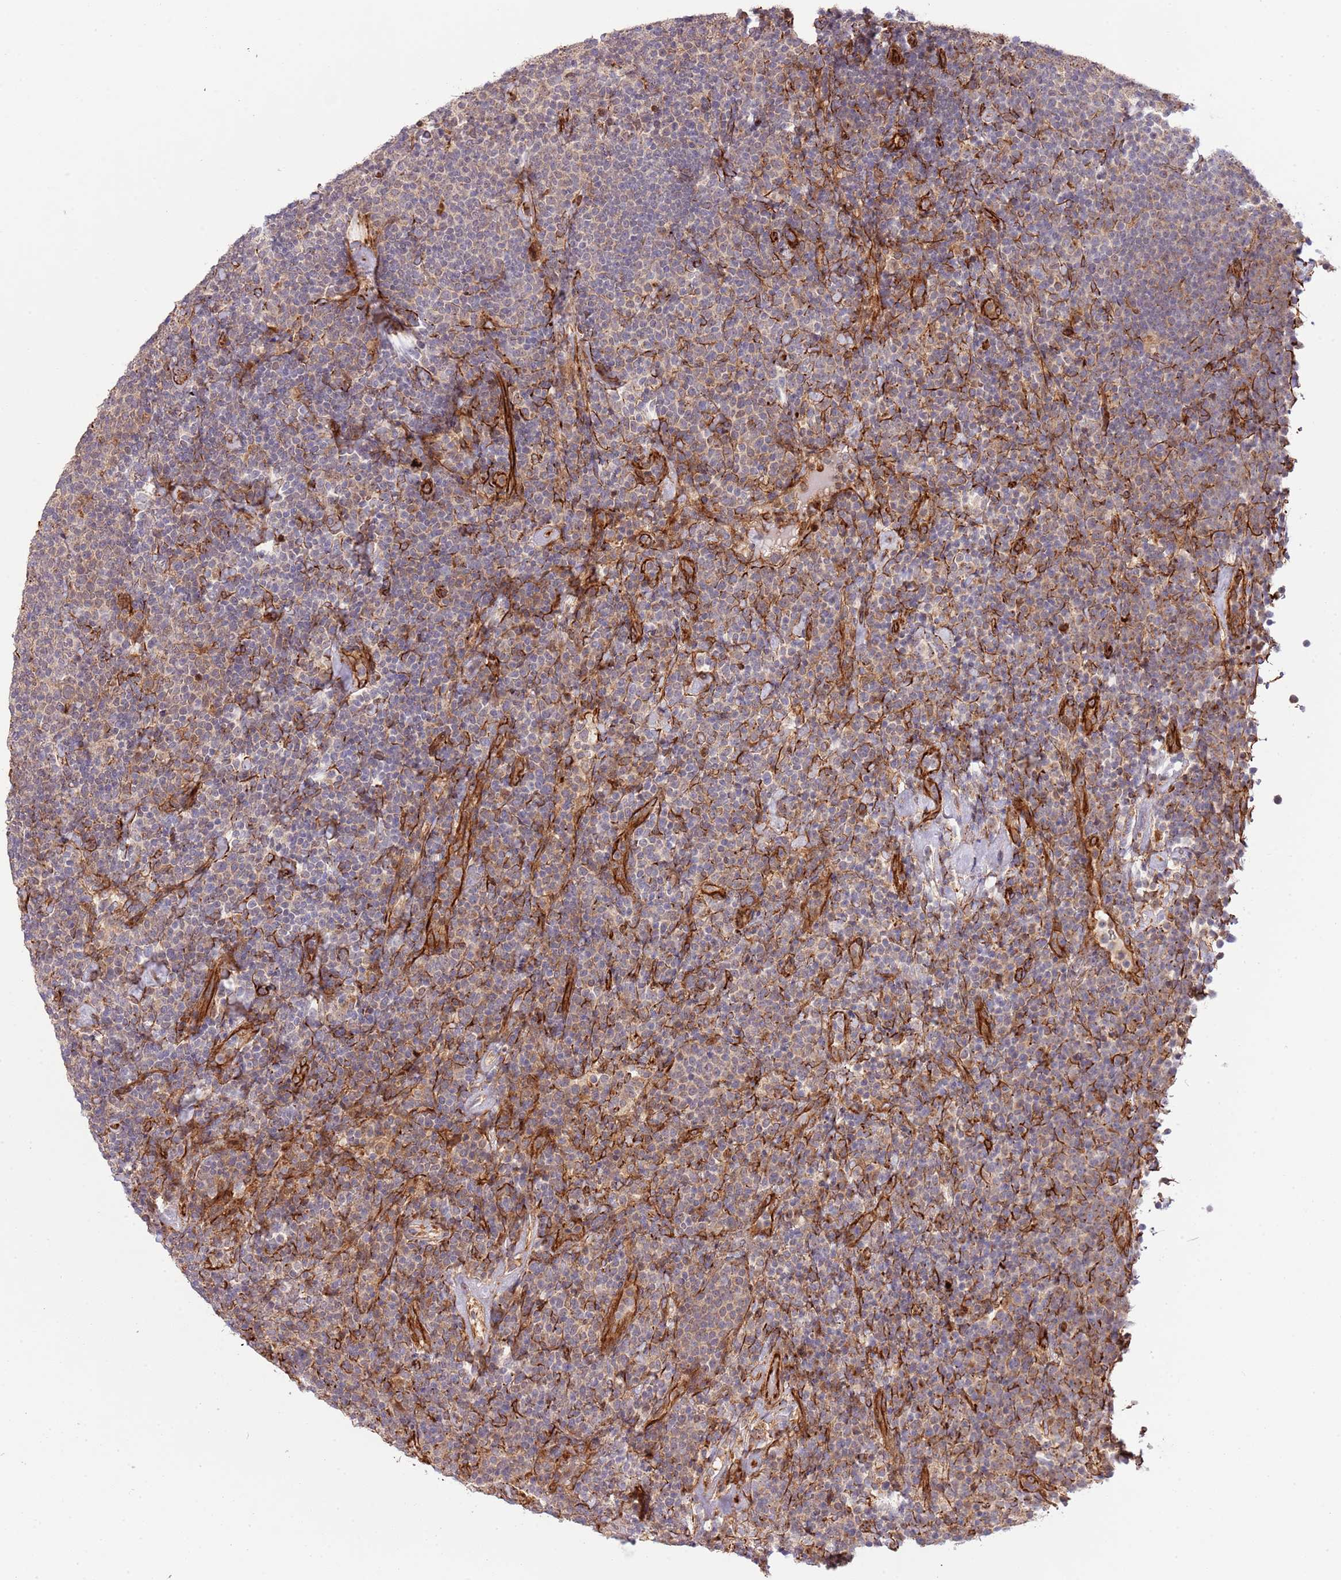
{"staining": {"intensity": "weak", "quantity": "25%-75%", "location": "cytoplasmic/membranous"}, "tissue": "lymphoma", "cell_type": "Tumor cells", "image_type": "cancer", "snomed": [{"axis": "morphology", "description": "Malignant lymphoma, non-Hodgkin's type, High grade"}, {"axis": "topography", "description": "Lymph node"}], "caption": "DAB (3,3'-diaminobenzidine) immunohistochemical staining of lymphoma displays weak cytoplasmic/membranous protein staining in approximately 25%-75% of tumor cells.", "gene": "NEK3", "patient": {"sex": "male", "age": 61}}